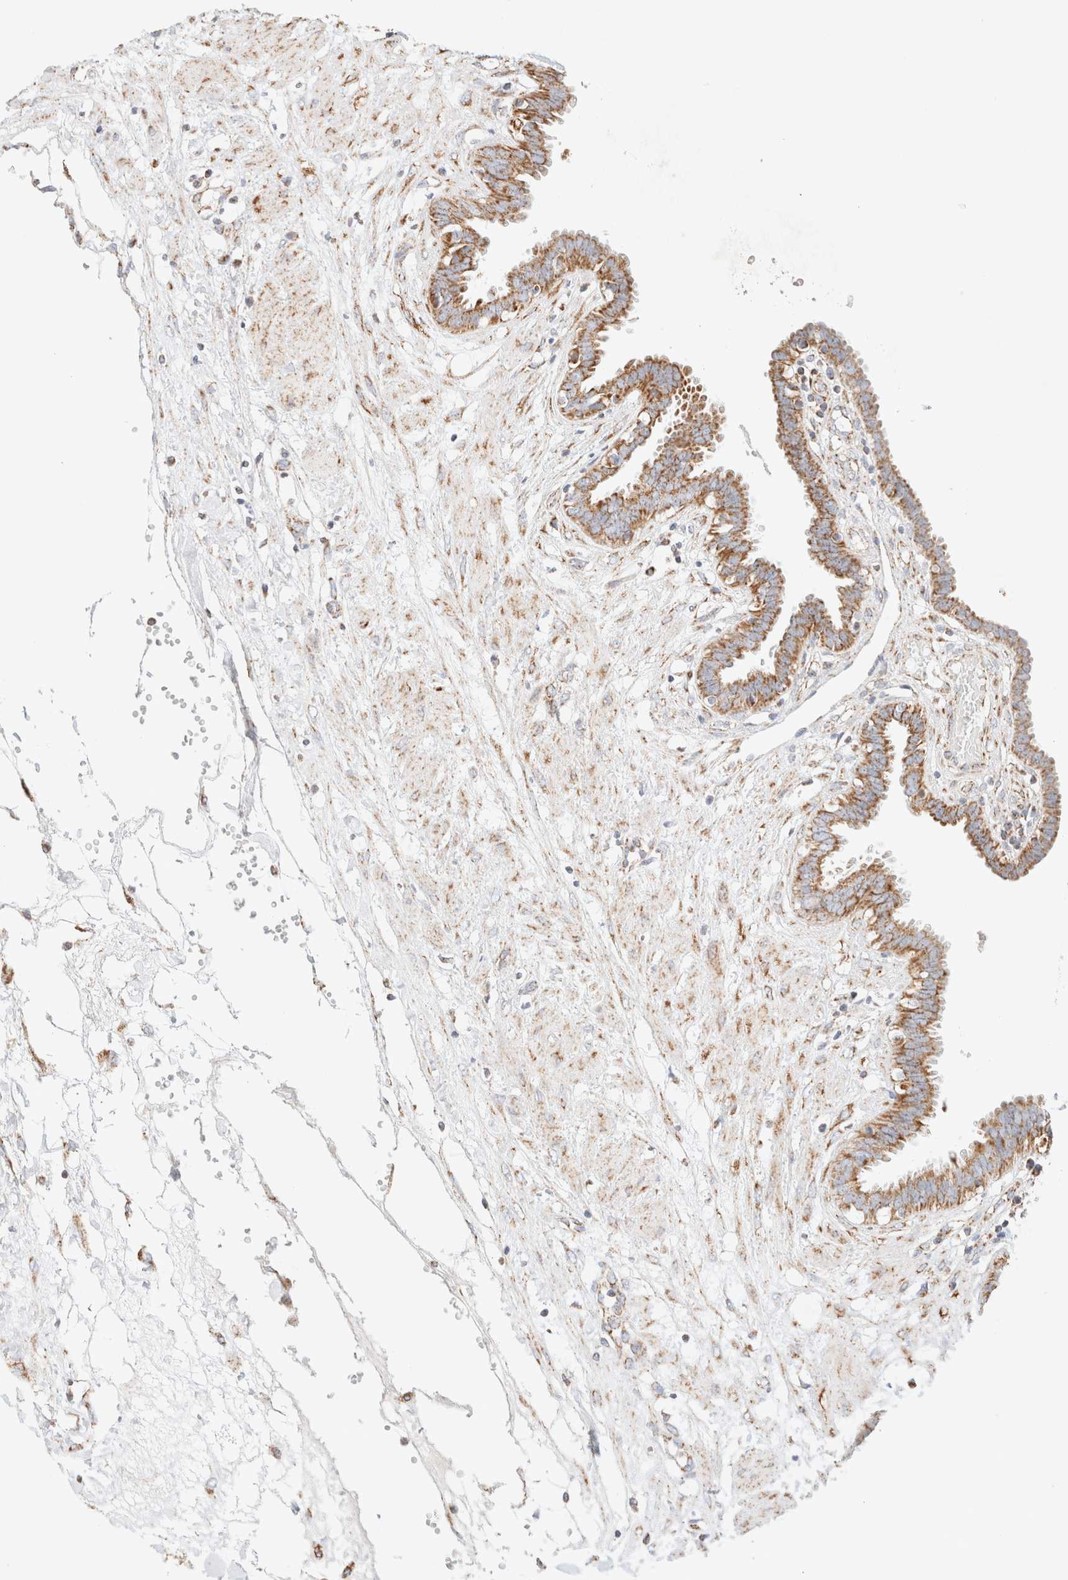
{"staining": {"intensity": "moderate", "quantity": ">75%", "location": "cytoplasmic/membranous"}, "tissue": "fallopian tube", "cell_type": "Glandular cells", "image_type": "normal", "snomed": [{"axis": "morphology", "description": "Normal tissue, NOS"}, {"axis": "topography", "description": "Fallopian tube"}, {"axis": "topography", "description": "Placenta"}], "caption": "Immunohistochemistry of normal fallopian tube exhibits medium levels of moderate cytoplasmic/membranous positivity in approximately >75% of glandular cells.", "gene": "PHB2", "patient": {"sex": "female", "age": 32}}